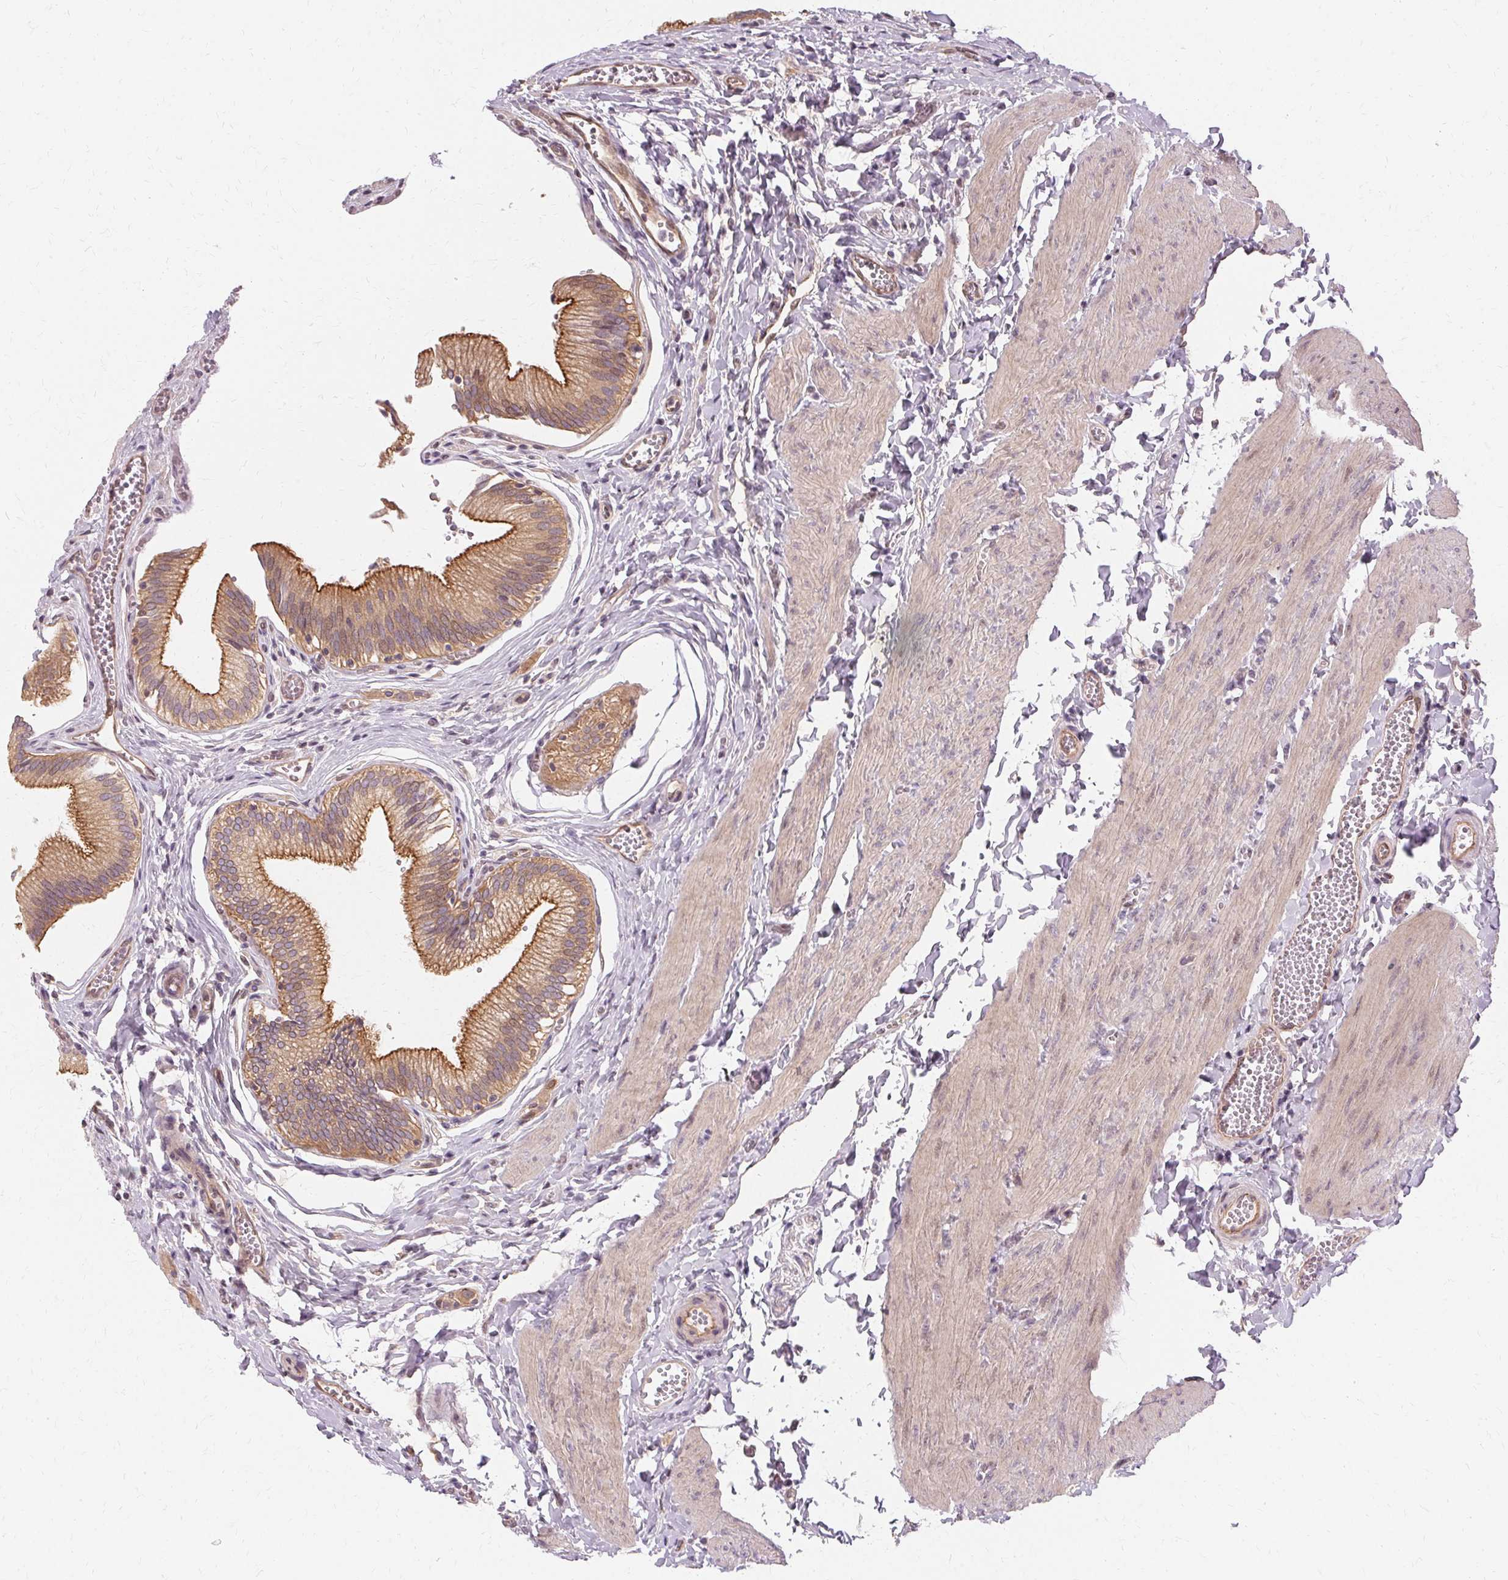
{"staining": {"intensity": "moderate", "quantity": ">75%", "location": "cytoplasmic/membranous"}, "tissue": "gallbladder", "cell_type": "Glandular cells", "image_type": "normal", "snomed": [{"axis": "morphology", "description": "Normal tissue, NOS"}, {"axis": "topography", "description": "Gallbladder"}, {"axis": "topography", "description": "Peripheral nerve tissue"}], "caption": "Moderate cytoplasmic/membranous expression for a protein is seen in about >75% of glandular cells of normal gallbladder using immunohistochemistry.", "gene": "USP8", "patient": {"sex": "male", "age": 17}}